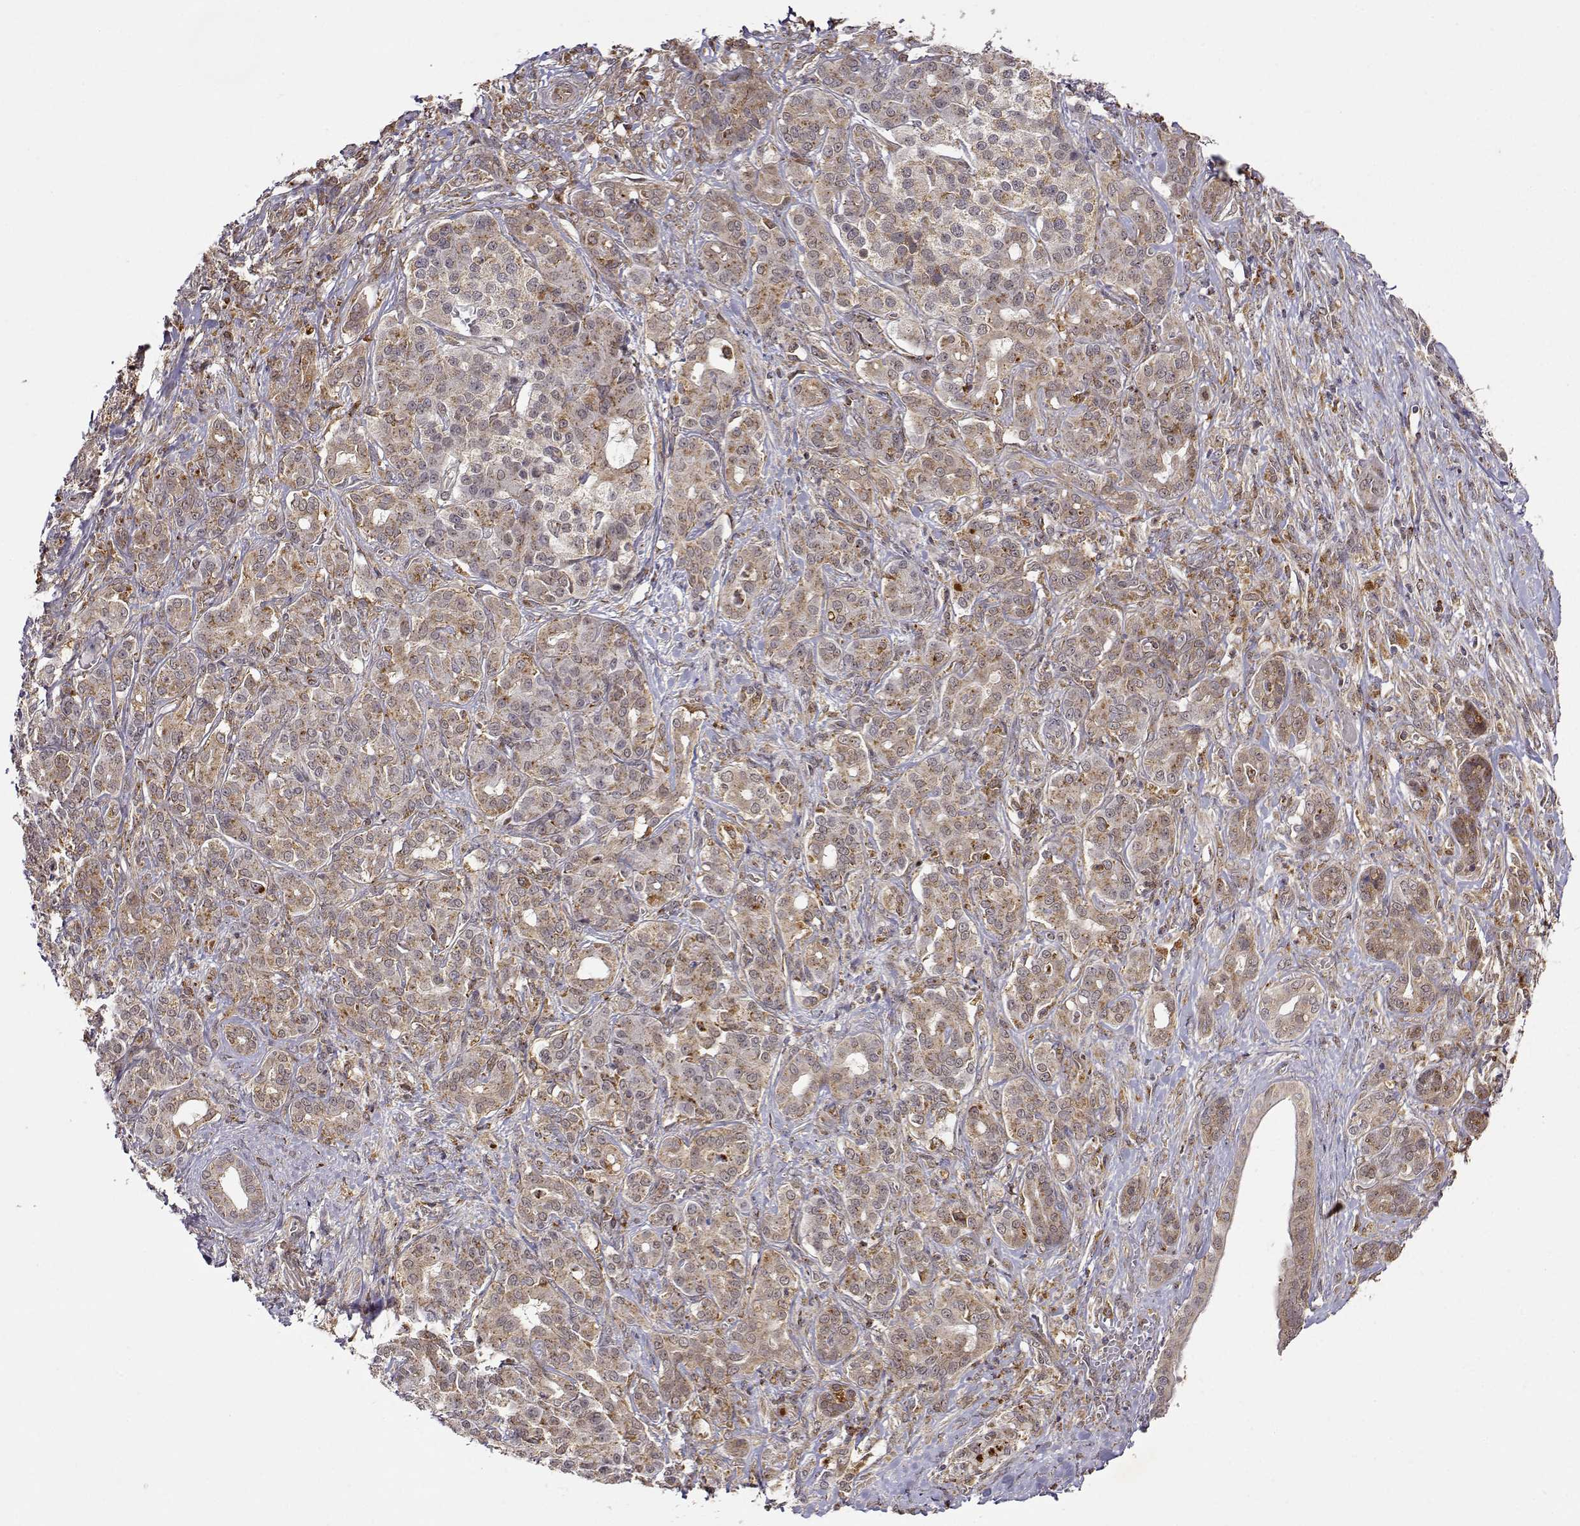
{"staining": {"intensity": "moderate", "quantity": ">75%", "location": "cytoplasmic/membranous"}, "tissue": "pancreatic cancer", "cell_type": "Tumor cells", "image_type": "cancer", "snomed": [{"axis": "morphology", "description": "Normal tissue, NOS"}, {"axis": "morphology", "description": "Inflammation, NOS"}, {"axis": "morphology", "description": "Adenocarcinoma, NOS"}, {"axis": "topography", "description": "Pancreas"}], "caption": "Immunohistochemical staining of pancreatic cancer (adenocarcinoma) shows medium levels of moderate cytoplasmic/membranous protein positivity in about >75% of tumor cells.", "gene": "RNF13", "patient": {"sex": "male", "age": 57}}